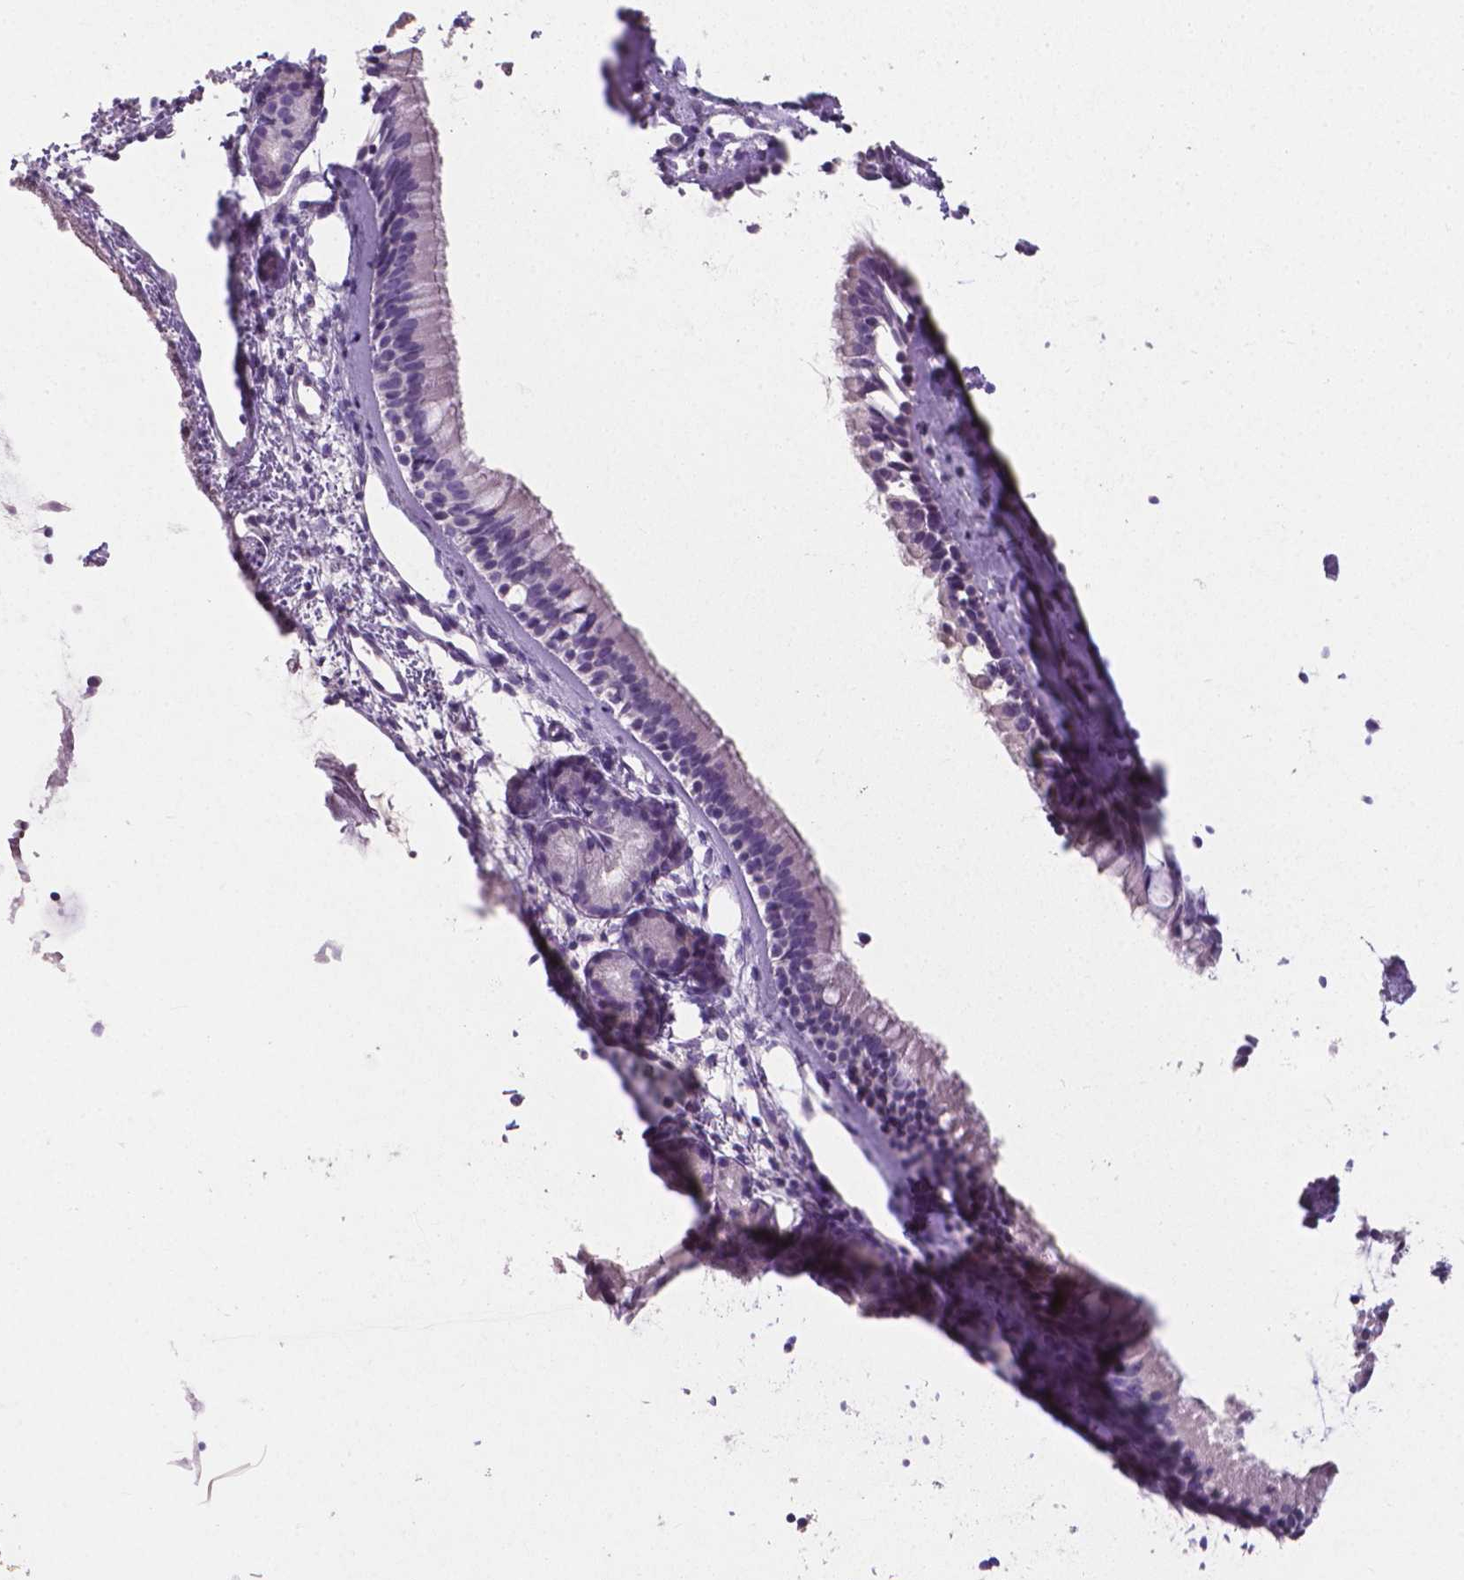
{"staining": {"intensity": "negative", "quantity": "none", "location": "none"}, "tissue": "nasopharynx", "cell_type": "Respiratory epithelial cells", "image_type": "normal", "snomed": [{"axis": "morphology", "description": "Normal tissue, NOS"}, {"axis": "topography", "description": "Nasopharynx"}], "caption": "Respiratory epithelial cells show no significant expression in normal nasopharynx. (DAB IHC with hematoxylin counter stain).", "gene": "XPNPEP2", "patient": {"sex": "female", "age": 52}}